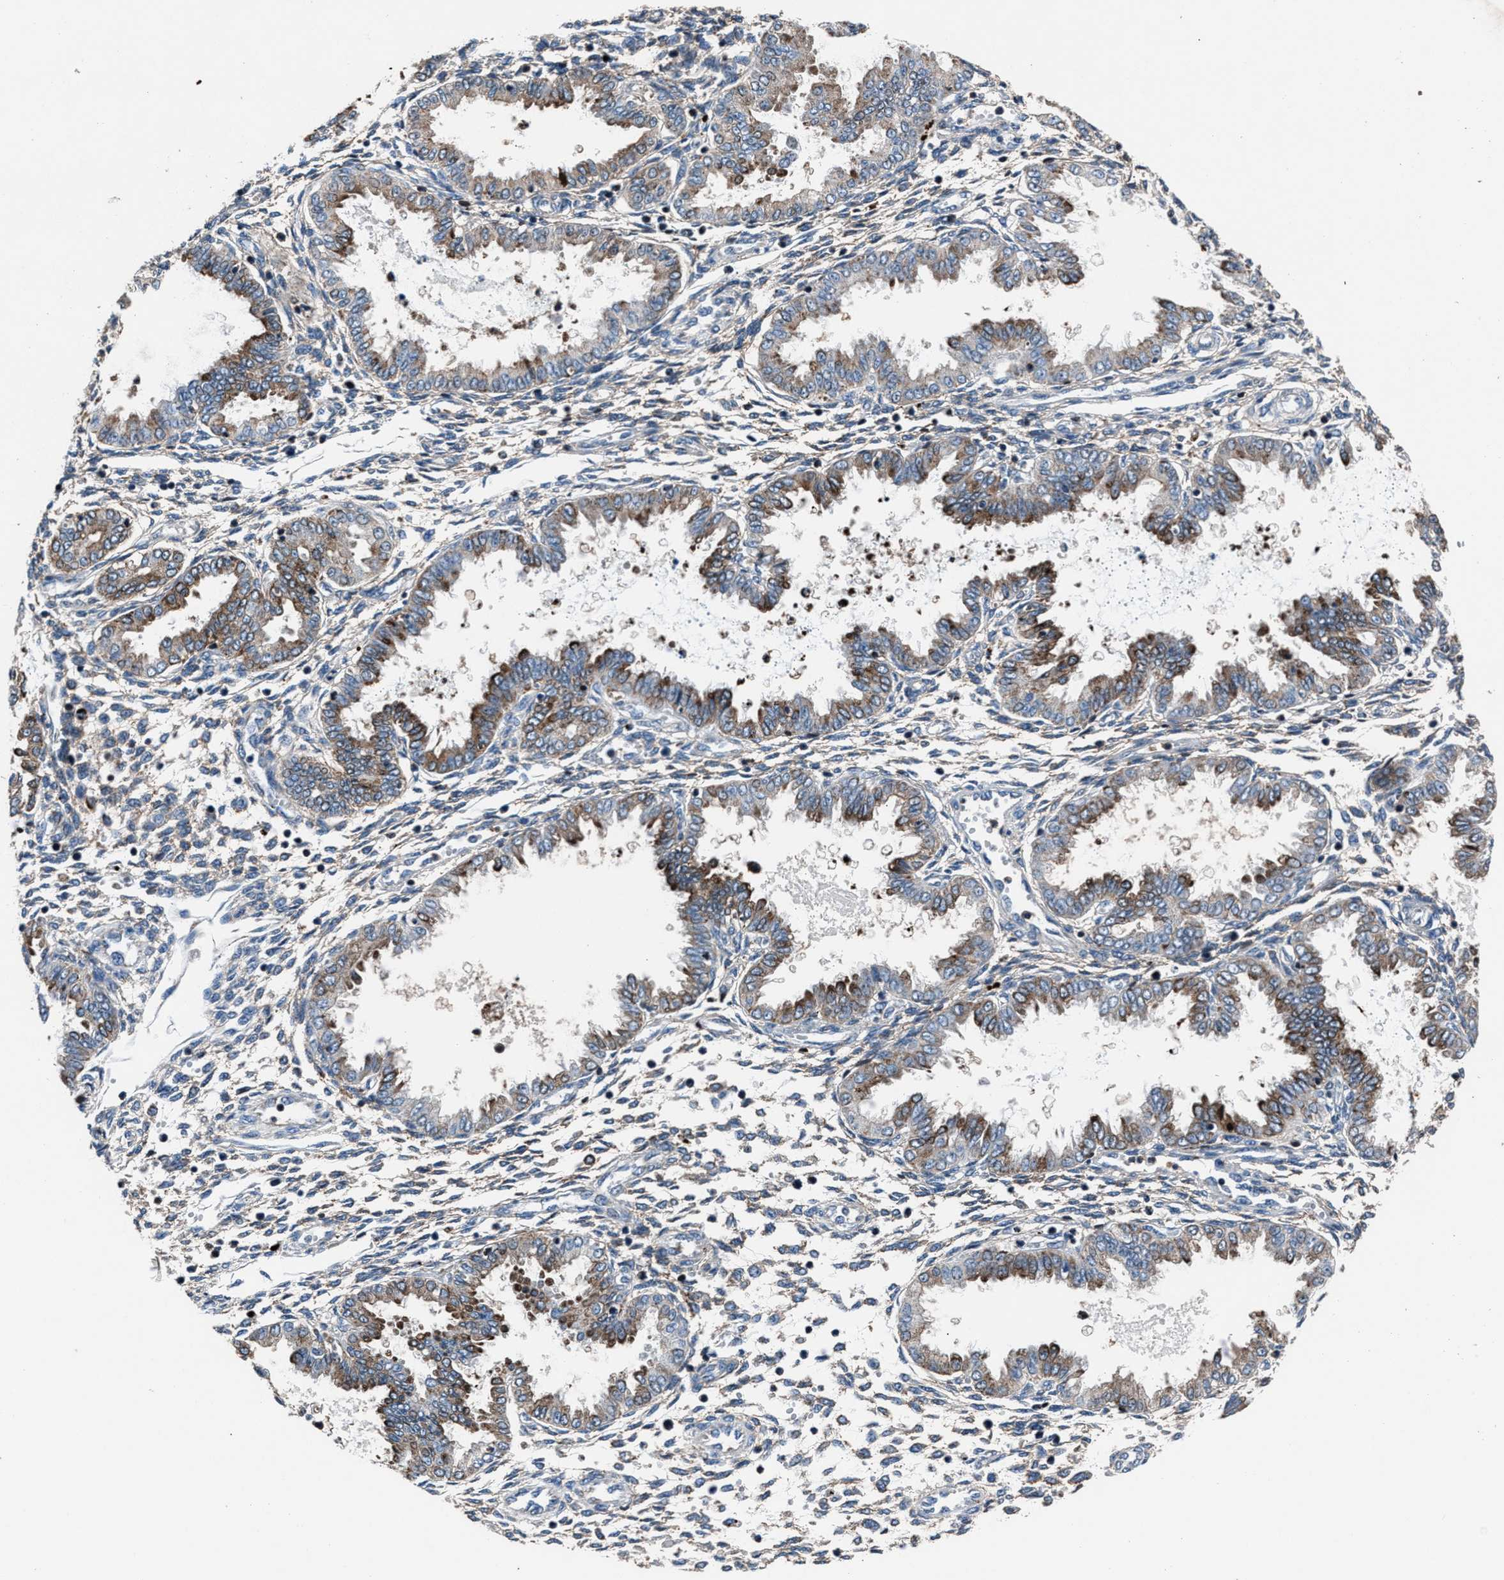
{"staining": {"intensity": "moderate", "quantity": "<25%", "location": "cytoplasmic/membranous"}, "tissue": "endometrium", "cell_type": "Cells in endometrial stroma", "image_type": "normal", "snomed": [{"axis": "morphology", "description": "Normal tissue, NOS"}, {"axis": "topography", "description": "Endometrium"}], "caption": "A histopathology image of human endometrium stained for a protein shows moderate cytoplasmic/membranous brown staining in cells in endometrial stroma.", "gene": "MFSD11", "patient": {"sex": "female", "age": 33}}